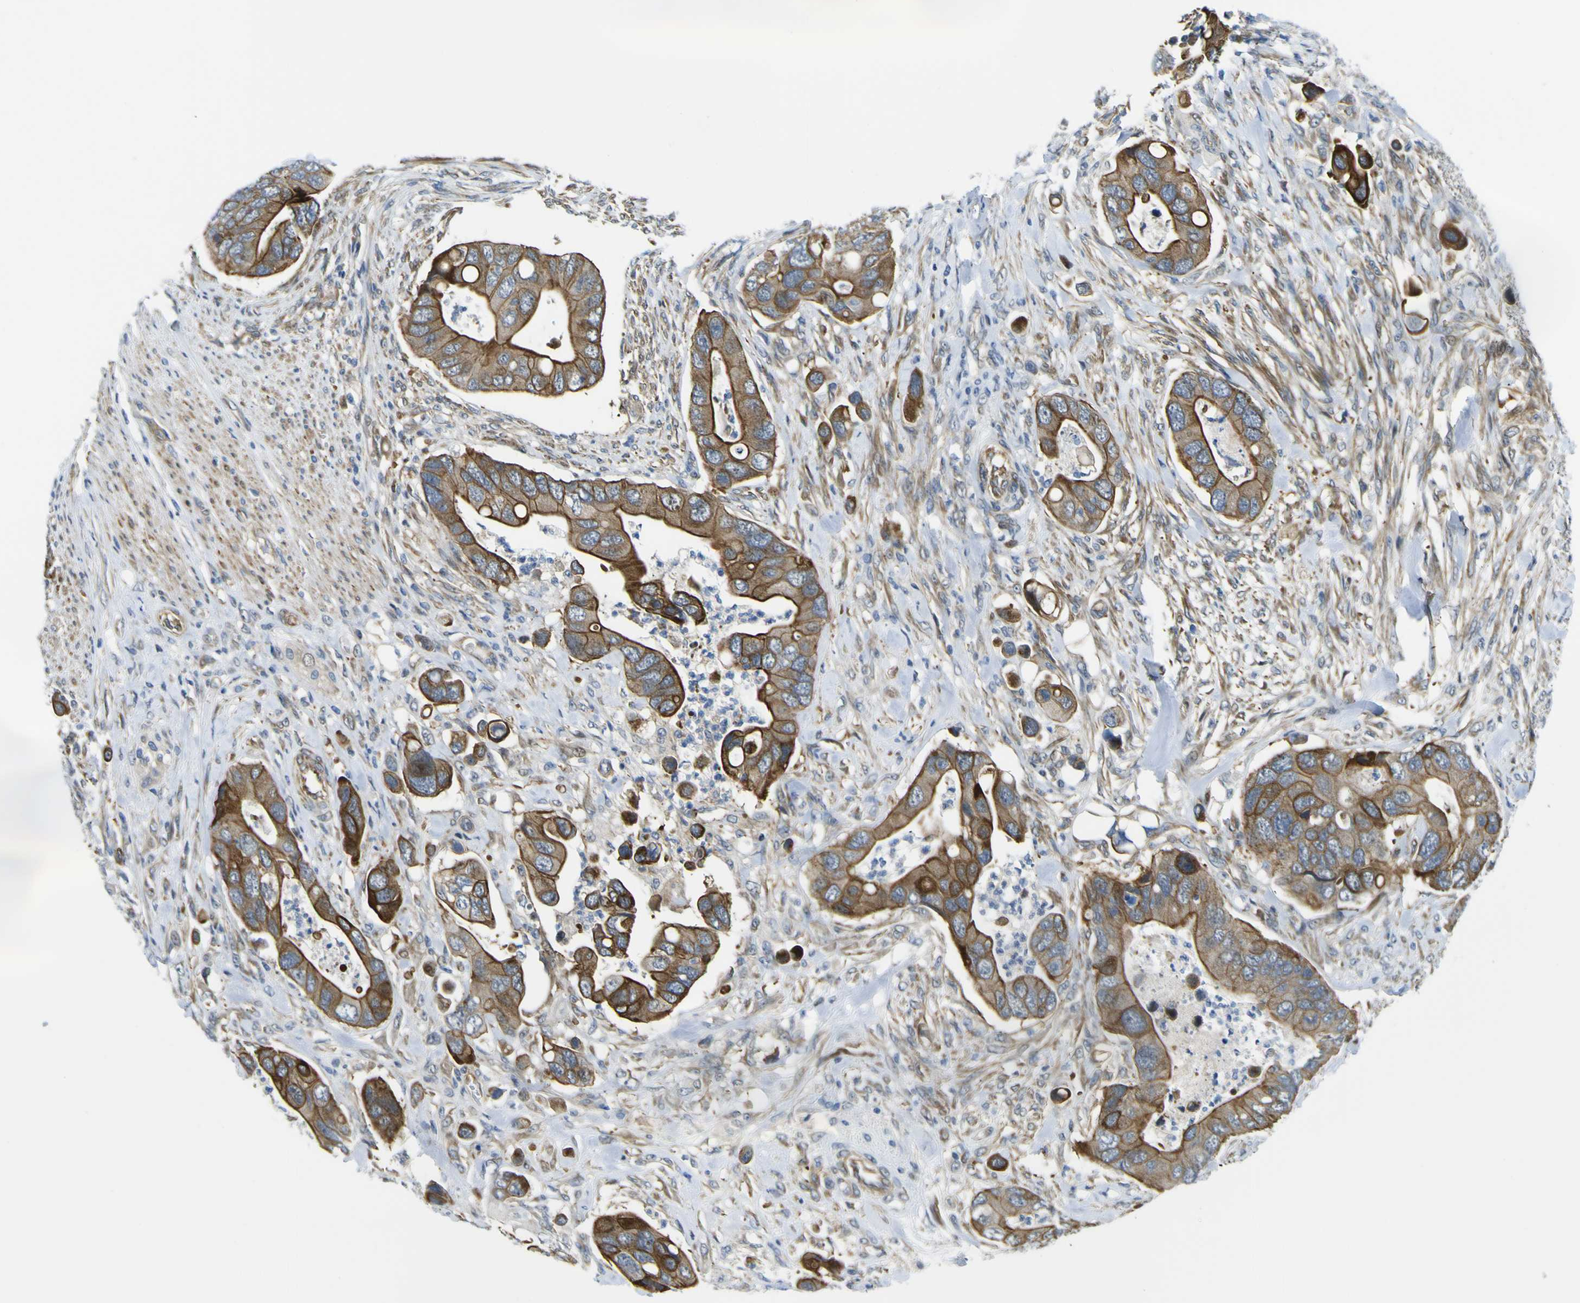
{"staining": {"intensity": "strong", "quantity": ">75%", "location": "cytoplasmic/membranous"}, "tissue": "colorectal cancer", "cell_type": "Tumor cells", "image_type": "cancer", "snomed": [{"axis": "morphology", "description": "Adenocarcinoma, NOS"}, {"axis": "topography", "description": "Rectum"}], "caption": "Immunohistochemical staining of human colorectal cancer (adenocarcinoma) demonstrates high levels of strong cytoplasmic/membranous protein expression in approximately >75% of tumor cells. (DAB (3,3'-diaminobenzidine) = brown stain, brightfield microscopy at high magnification).", "gene": "KDM7A", "patient": {"sex": "female", "age": 57}}